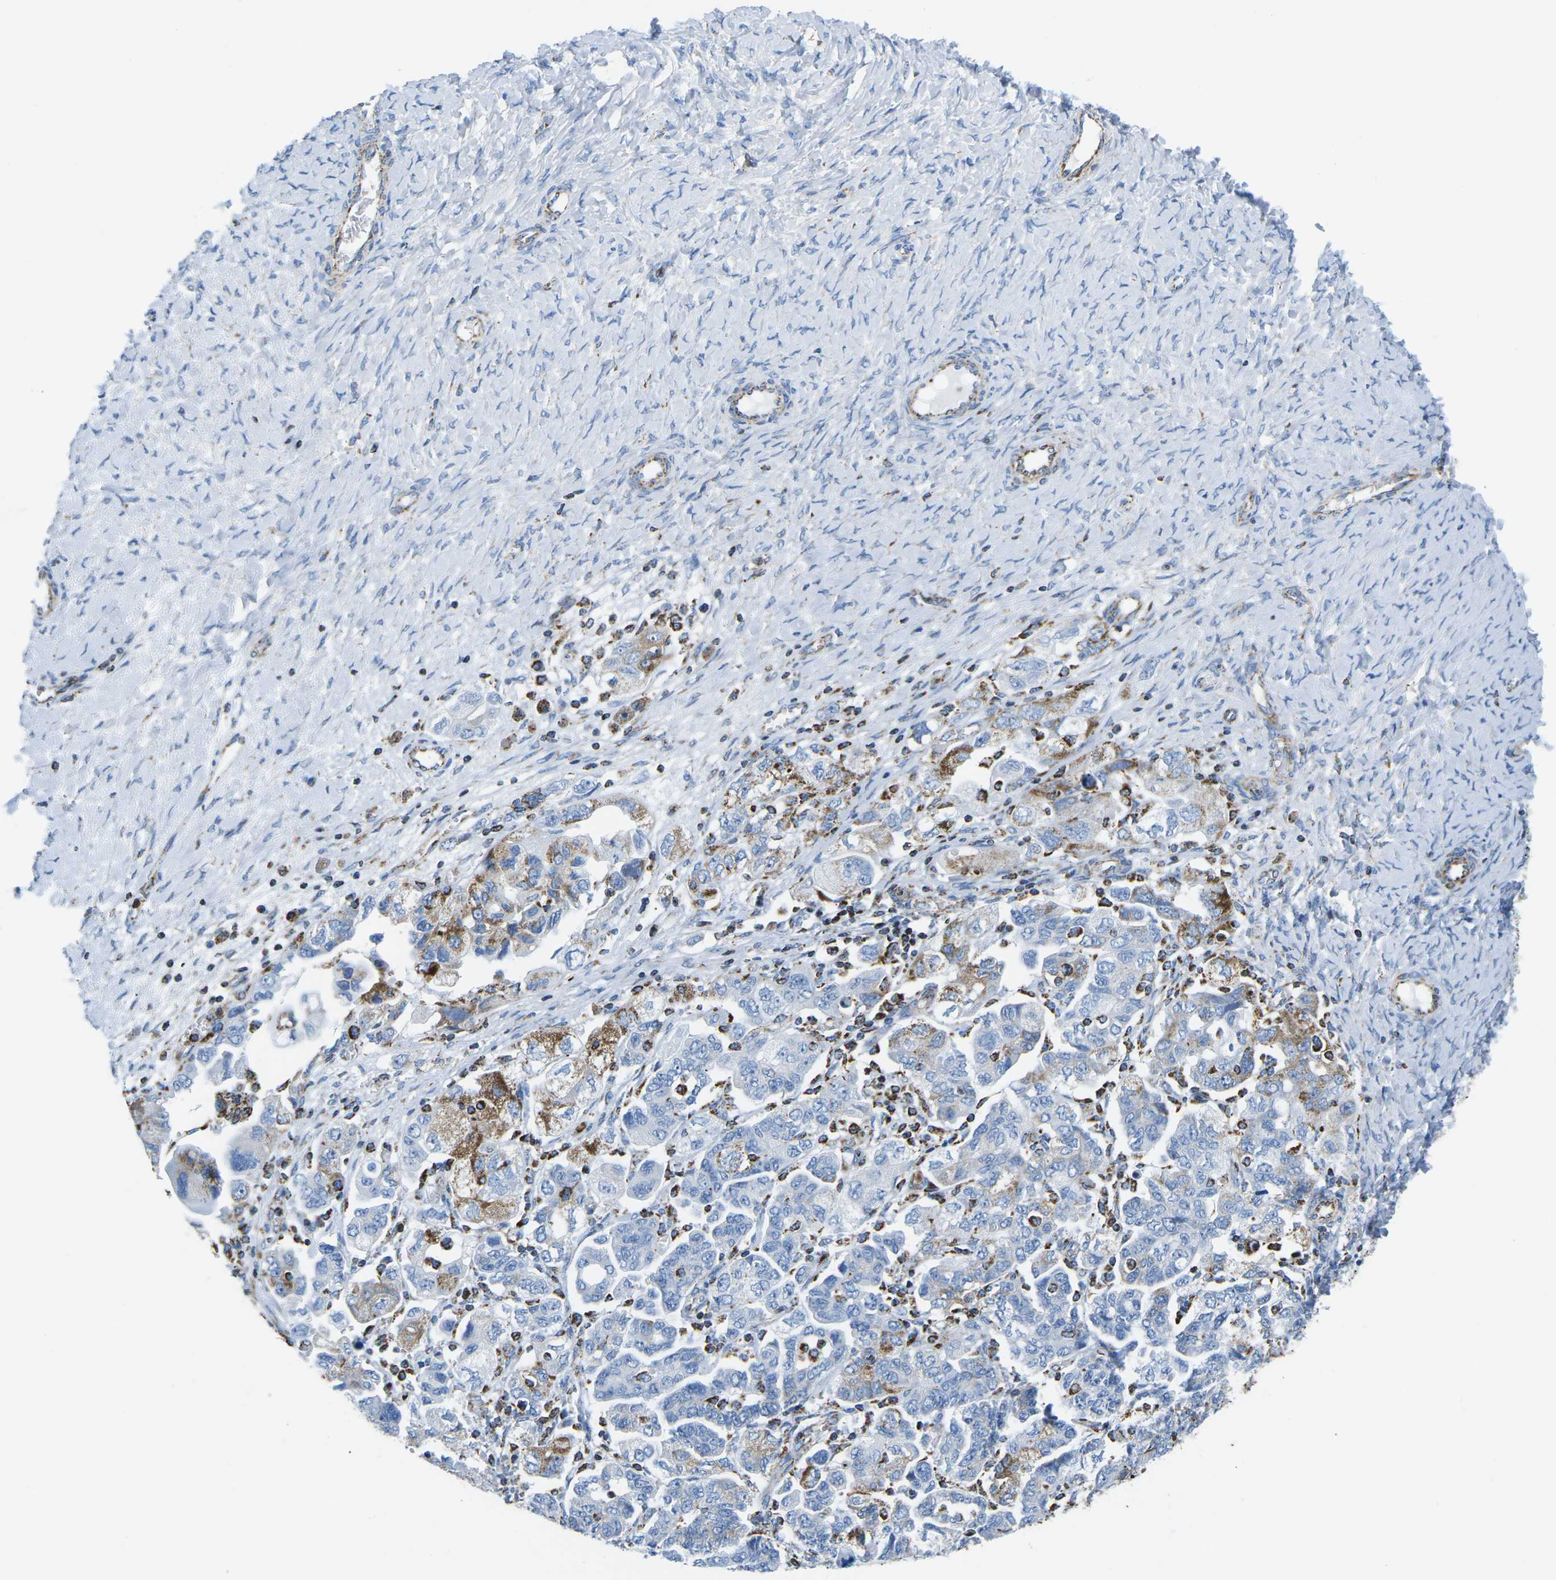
{"staining": {"intensity": "weak", "quantity": "<25%", "location": "cytoplasmic/membranous"}, "tissue": "ovarian cancer", "cell_type": "Tumor cells", "image_type": "cancer", "snomed": [{"axis": "morphology", "description": "Carcinoma, NOS"}, {"axis": "morphology", "description": "Cystadenocarcinoma, serous, NOS"}, {"axis": "topography", "description": "Ovary"}], "caption": "Immunohistochemical staining of human ovarian cancer displays no significant staining in tumor cells. The staining is performed using DAB (3,3'-diaminobenzidine) brown chromogen with nuclei counter-stained in using hematoxylin.", "gene": "COX6C", "patient": {"sex": "female", "age": 69}}